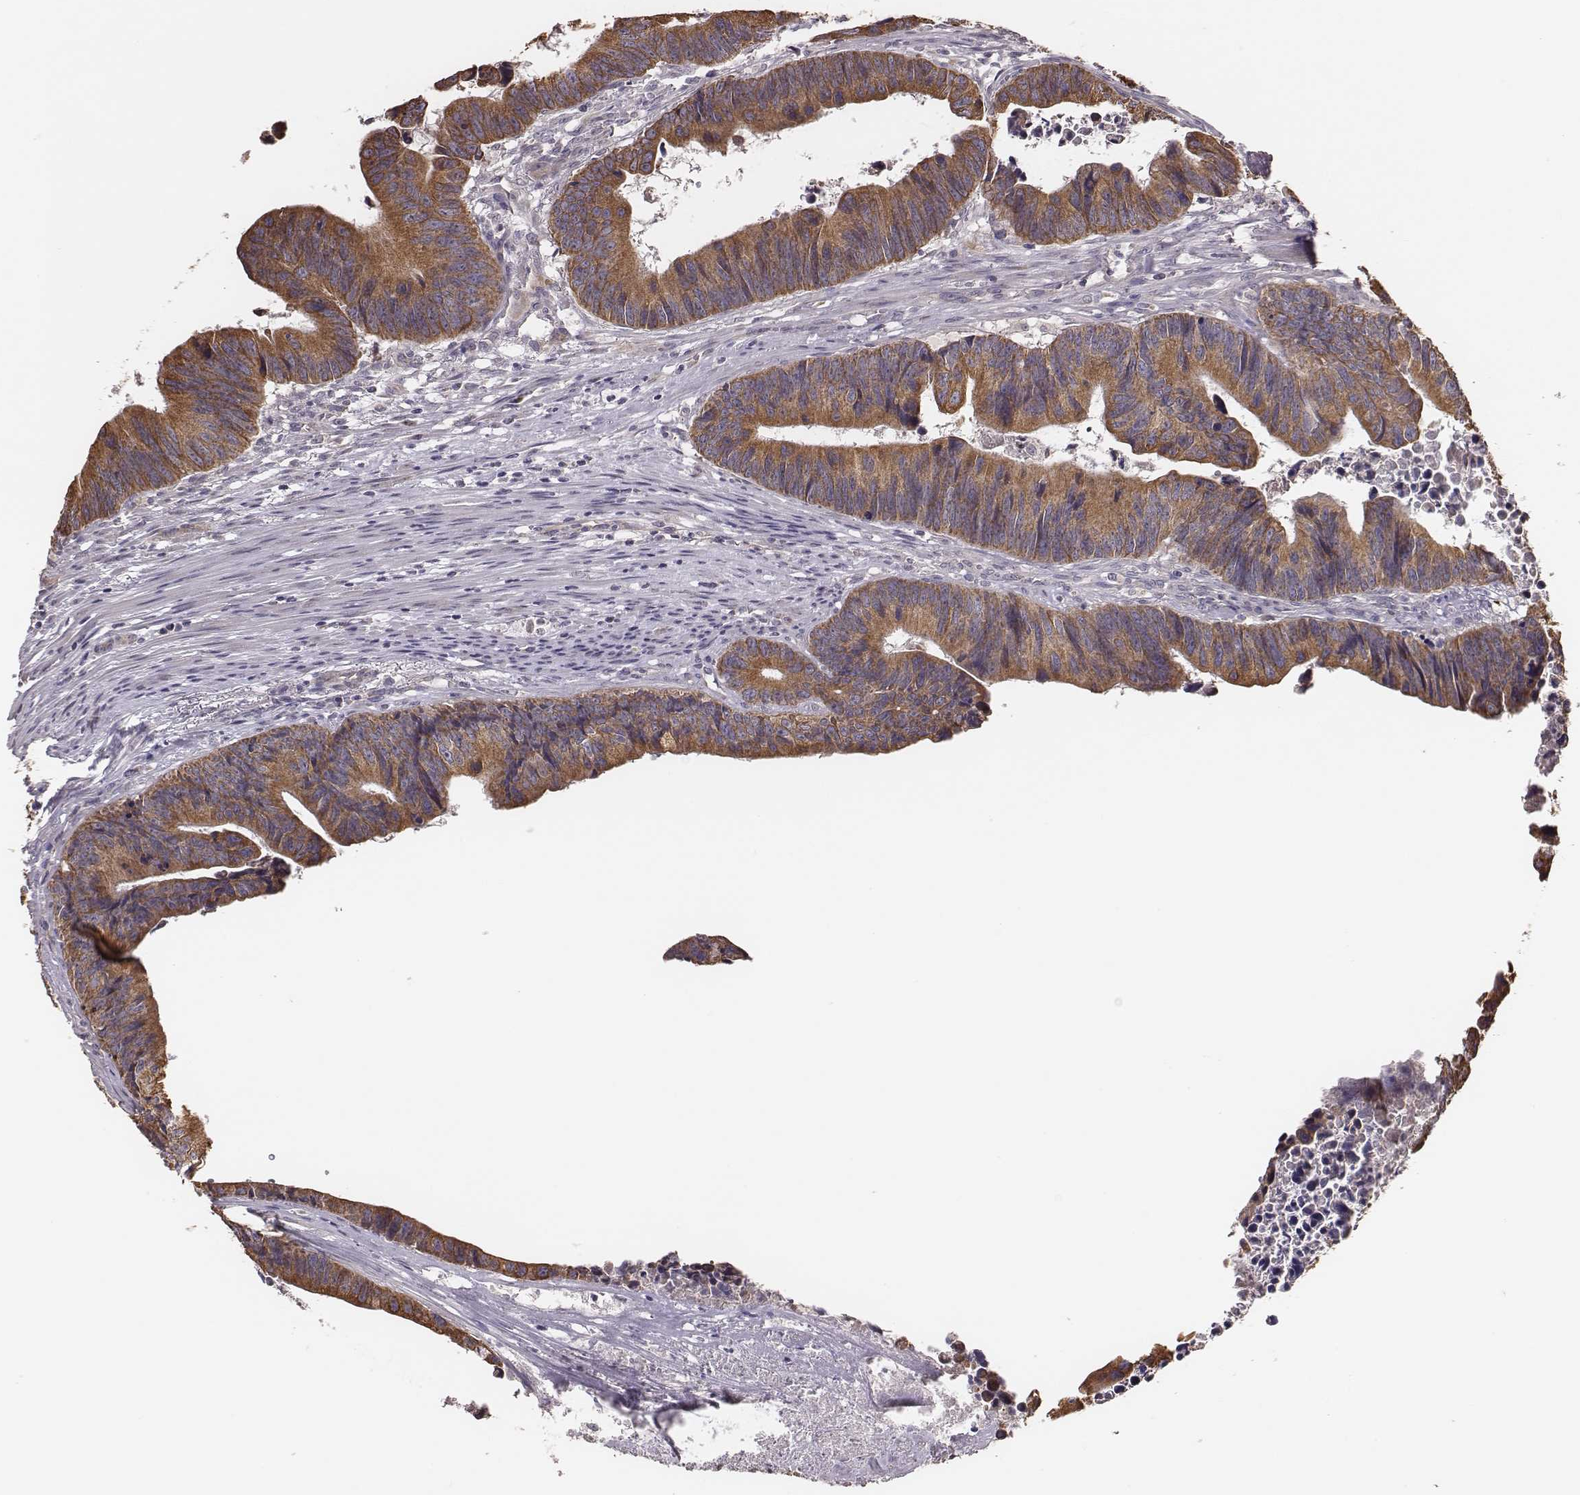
{"staining": {"intensity": "moderate", "quantity": ">75%", "location": "cytoplasmic/membranous"}, "tissue": "colorectal cancer", "cell_type": "Tumor cells", "image_type": "cancer", "snomed": [{"axis": "morphology", "description": "Adenocarcinoma, NOS"}, {"axis": "topography", "description": "Colon"}], "caption": "This histopathology image shows immunohistochemistry (IHC) staining of human adenocarcinoma (colorectal), with medium moderate cytoplasmic/membranous expression in approximately >75% of tumor cells.", "gene": "HAVCR1", "patient": {"sex": "female", "age": 87}}